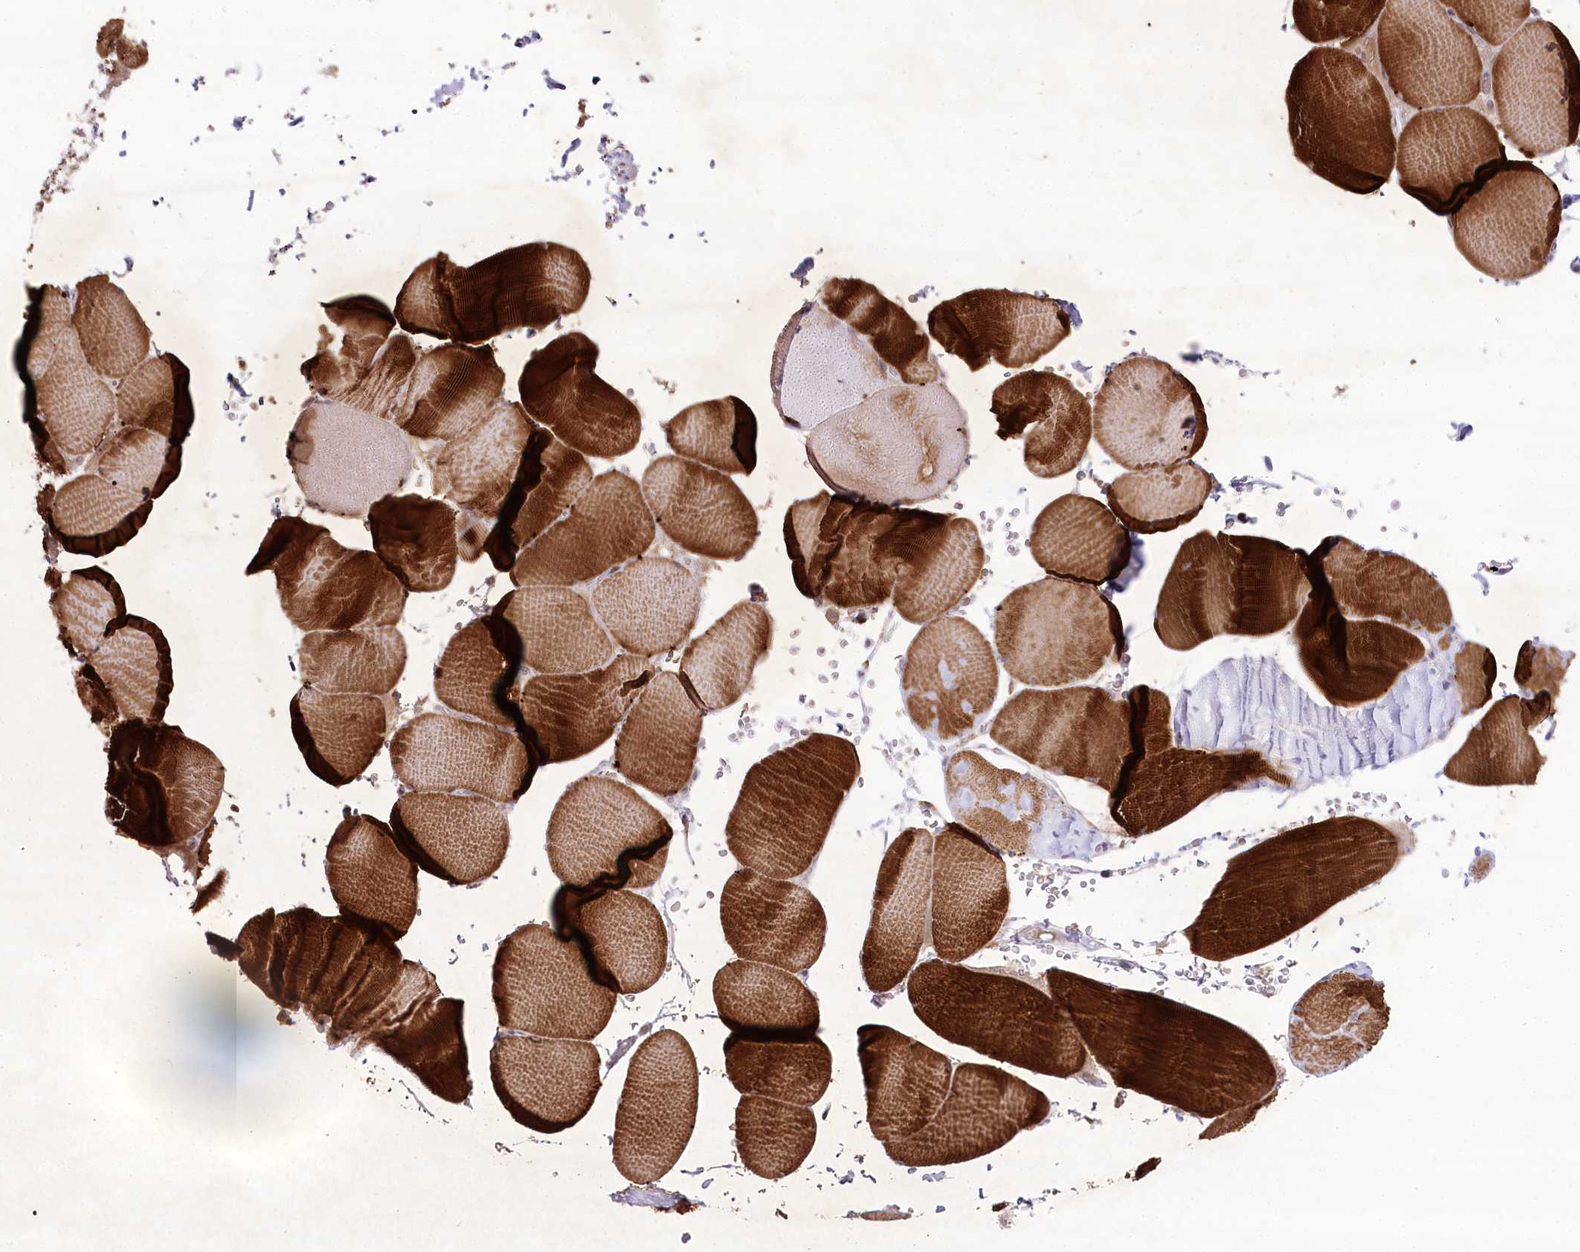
{"staining": {"intensity": "strong", "quantity": ">75%", "location": "cytoplasmic/membranous"}, "tissue": "skeletal muscle", "cell_type": "Myocytes", "image_type": "normal", "snomed": [{"axis": "morphology", "description": "Normal tissue, NOS"}, {"axis": "topography", "description": "Skeletal muscle"}, {"axis": "topography", "description": "Head-Neck"}], "caption": "Immunohistochemistry staining of unremarkable skeletal muscle, which exhibits high levels of strong cytoplasmic/membranous staining in approximately >75% of myocytes indicating strong cytoplasmic/membranous protein positivity. The staining was performed using DAB (brown) for protein detection and nuclei were counterstained in hematoxylin (blue).", "gene": "MYOZ1", "patient": {"sex": "male", "age": 66}}